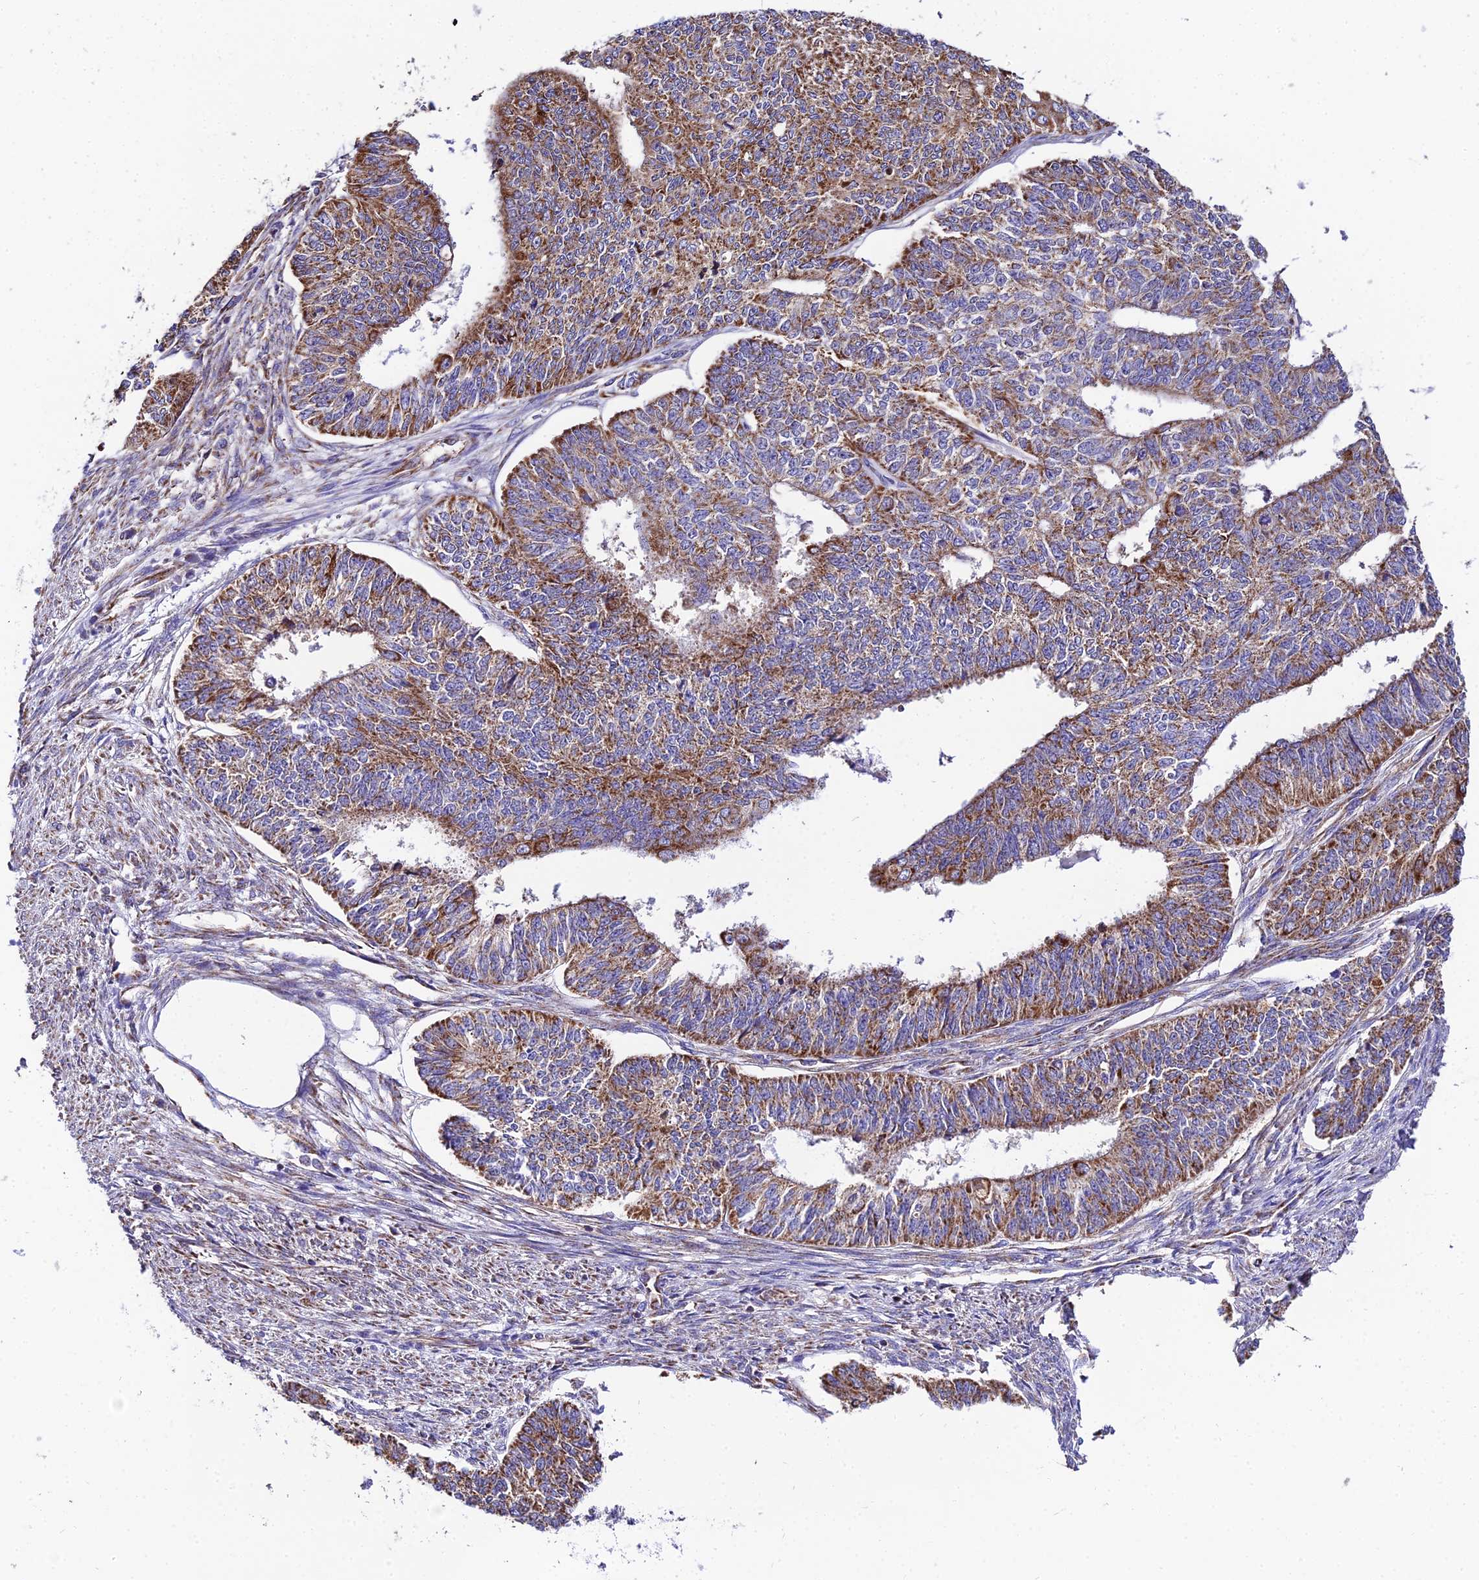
{"staining": {"intensity": "strong", "quantity": ">75%", "location": "cytoplasmic/membranous"}, "tissue": "endometrial cancer", "cell_type": "Tumor cells", "image_type": "cancer", "snomed": [{"axis": "morphology", "description": "Adenocarcinoma, NOS"}, {"axis": "topography", "description": "Endometrium"}], "caption": "Immunohistochemistry image of neoplastic tissue: human endometrial adenocarcinoma stained using immunohistochemistry (IHC) reveals high levels of strong protein expression localized specifically in the cytoplasmic/membranous of tumor cells, appearing as a cytoplasmic/membranous brown color.", "gene": "OCIAD1", "patient": {"sex": "female", "age": 32}}